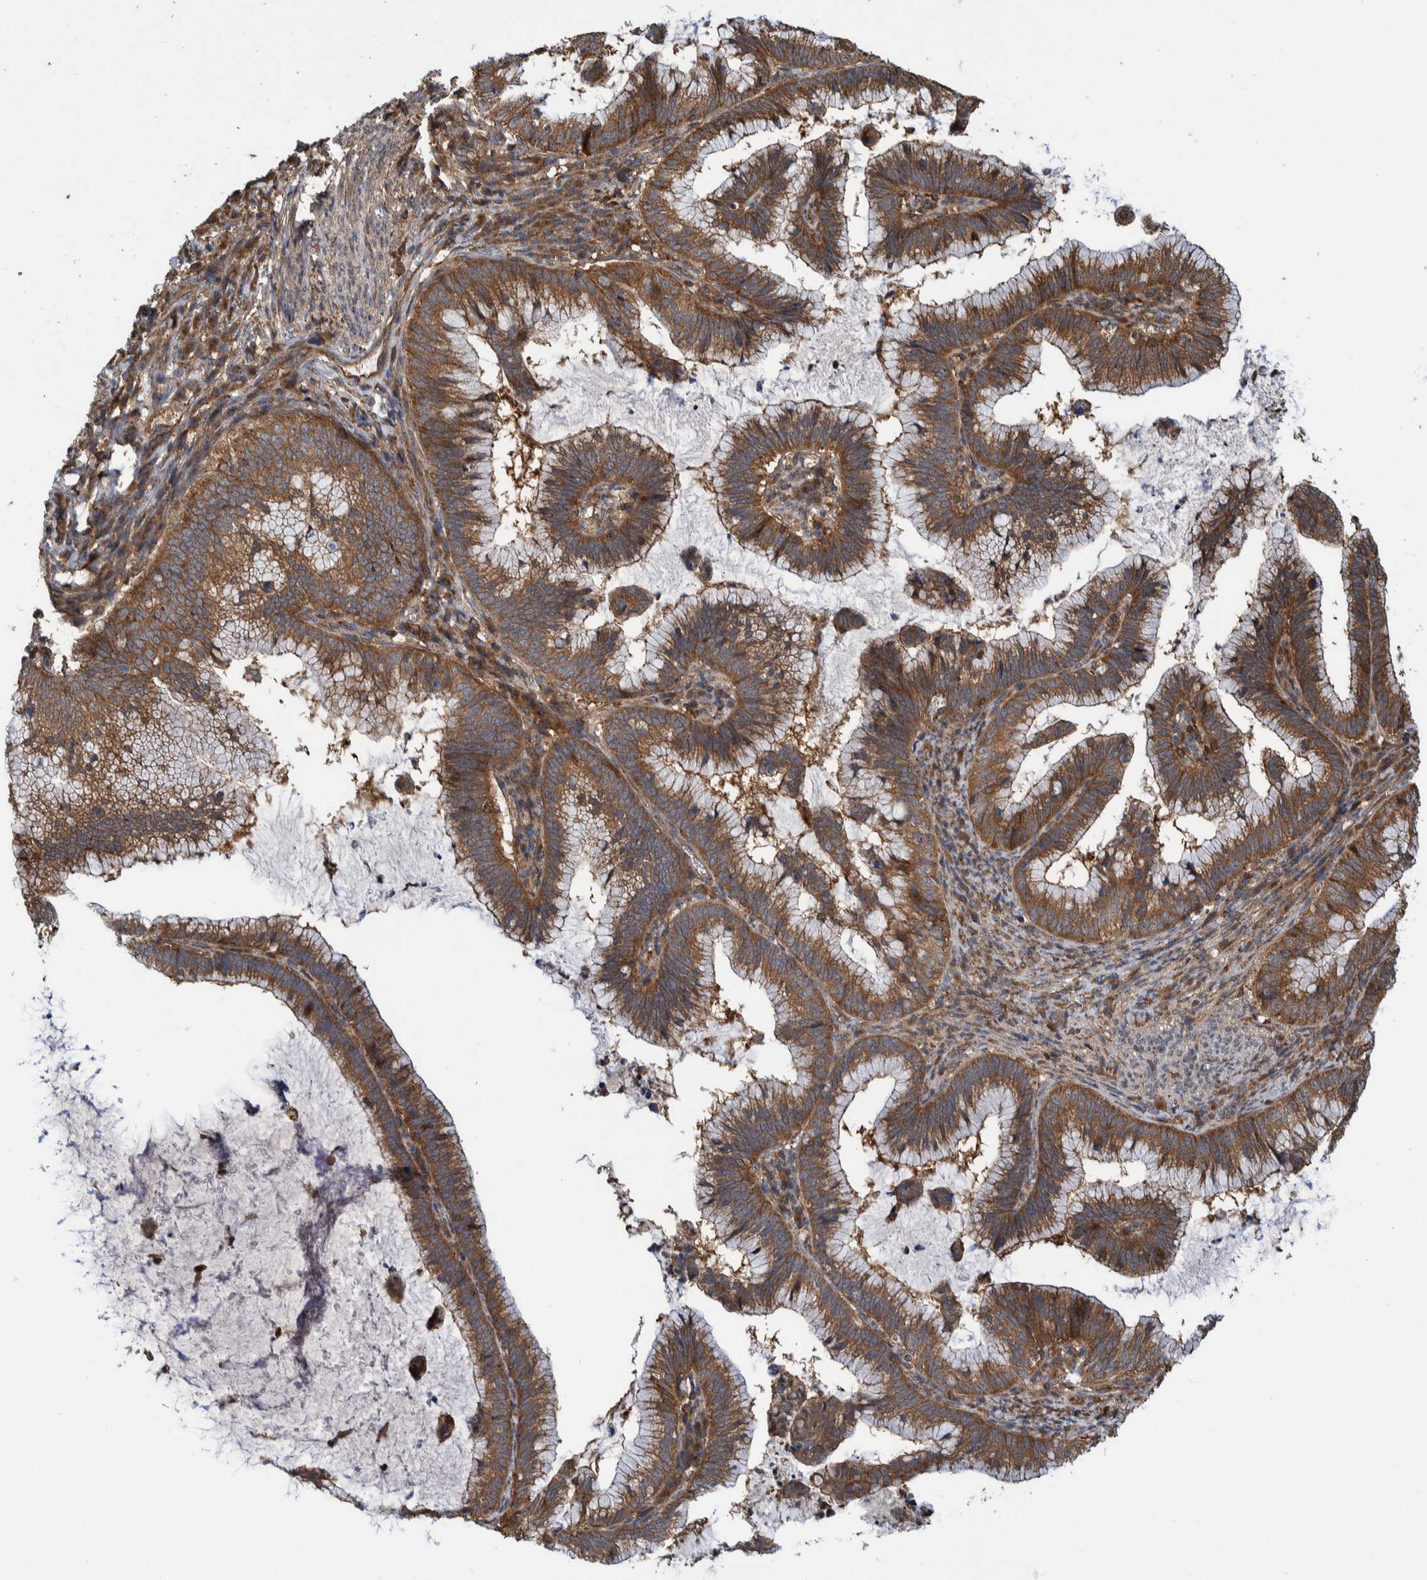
{"staining": {"intensity": "strong", "quantity": ">75%", "location": "cytoplasmic/membranous"}, "tissue": "cervical cancer", "cell_type": "Tumor cells", "image_type": "cancer", "snomed": [{"axis": "morphology", "description": "Adenocarcinoma, NOS"}, {"axis": "topography", "description": "Cervix"}], "caption": "DAB immunohistochemical staining of cervical cancer displays strong cytoplasmic/membranous protein positivity in approximately >75% of tumor cells. (Stains: DAB in brown, nuclei in blue, Microscopy: brightfield microscopy at high magnification).", "gene": "CCDC57", "patient": {"sex": "female", "age": 36}}